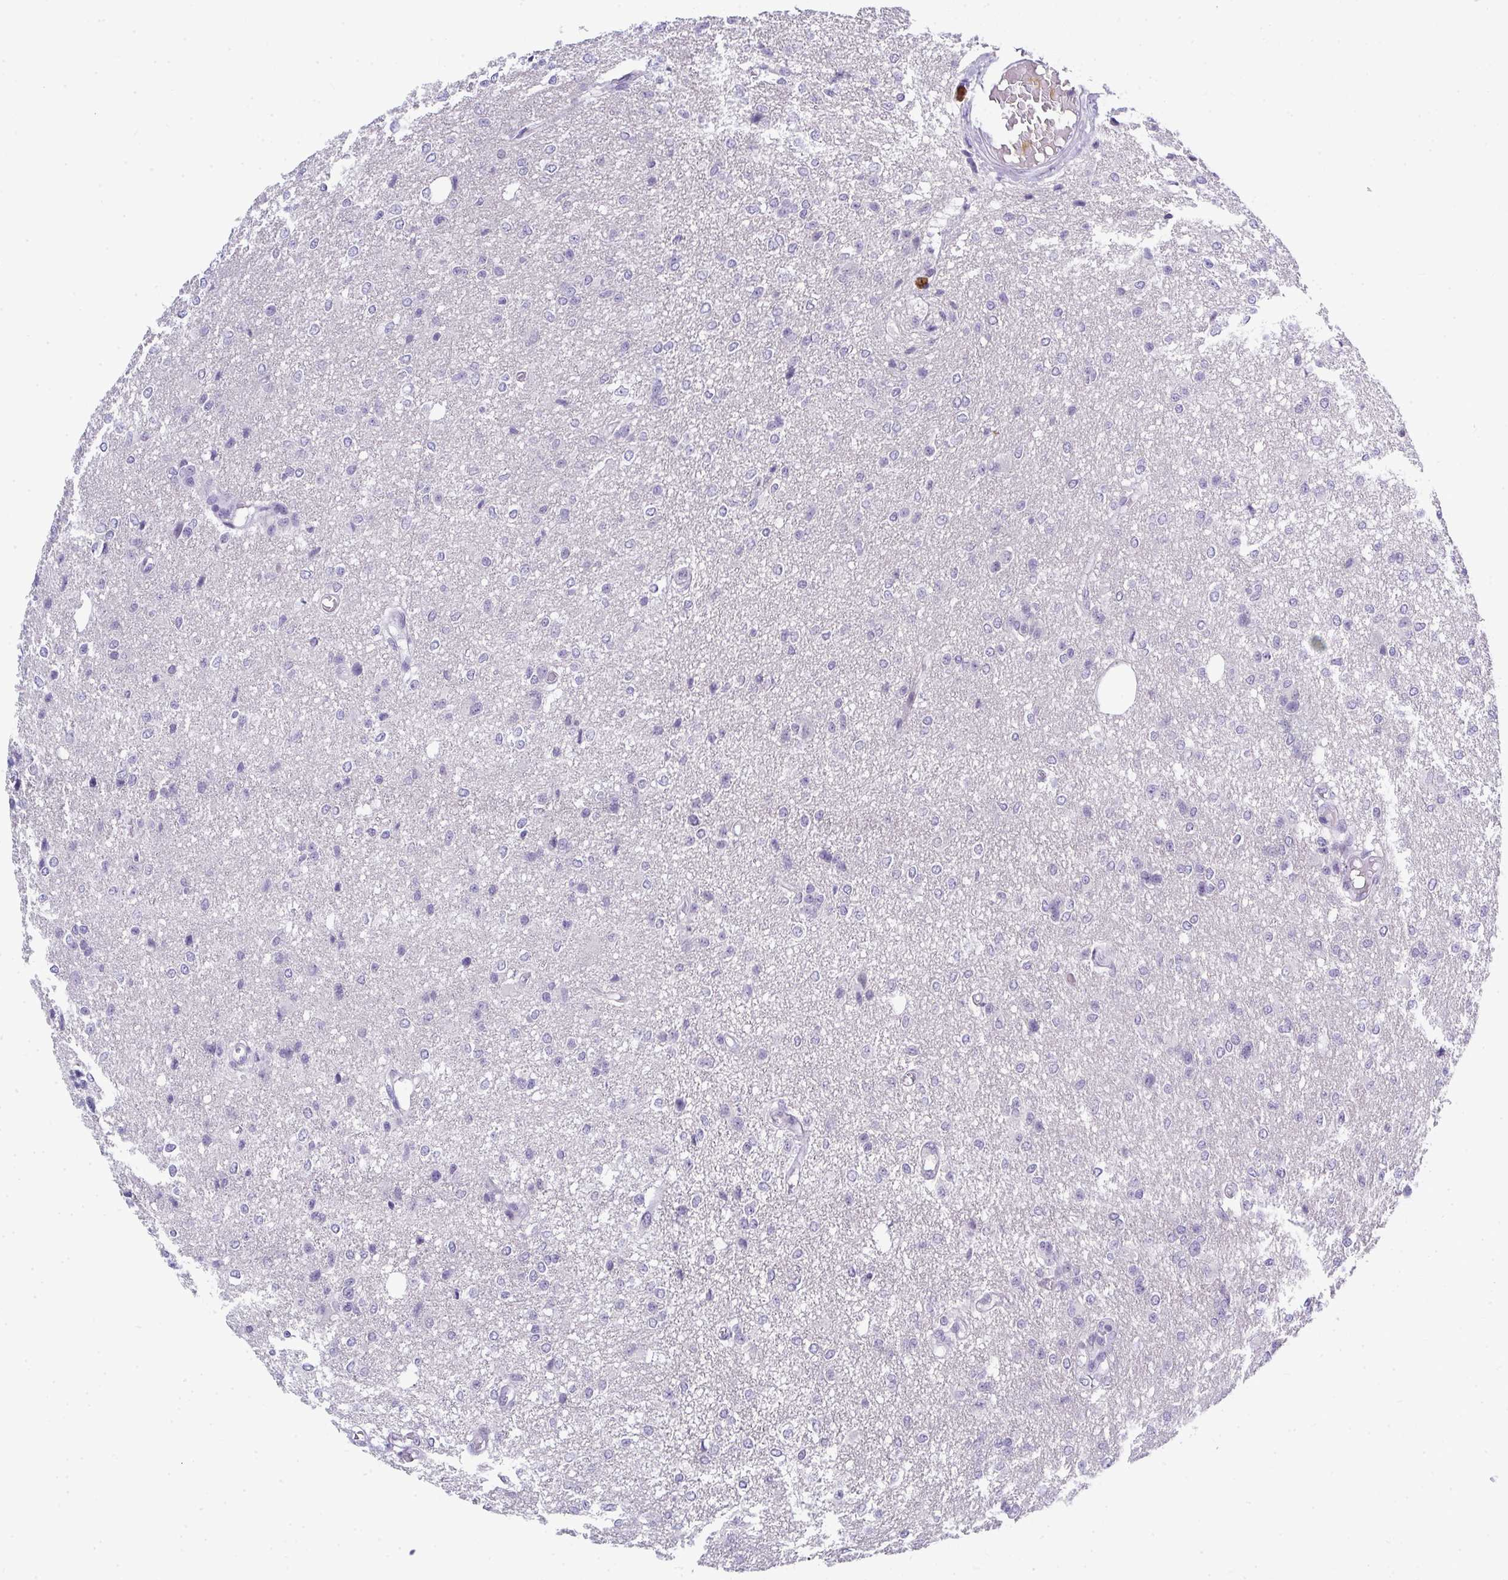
{"staining": {"intensity": "negative", "quantity": "none", "location": "none"}, "tissue": "glioma", "cell_type": "Tumor cells", "image_type": "cancer", "snomed": [{"axis": "morphology", "description": "Glioma, malignant, Low grade"}, {"axis": "topography", "description": "Brain"}], "caption": "Glioma was stained to show a protein in brown. There is no significant expression in tumor cells.", "gene": "TMEM82", "patient": {"sex": "male", "age": 26}}